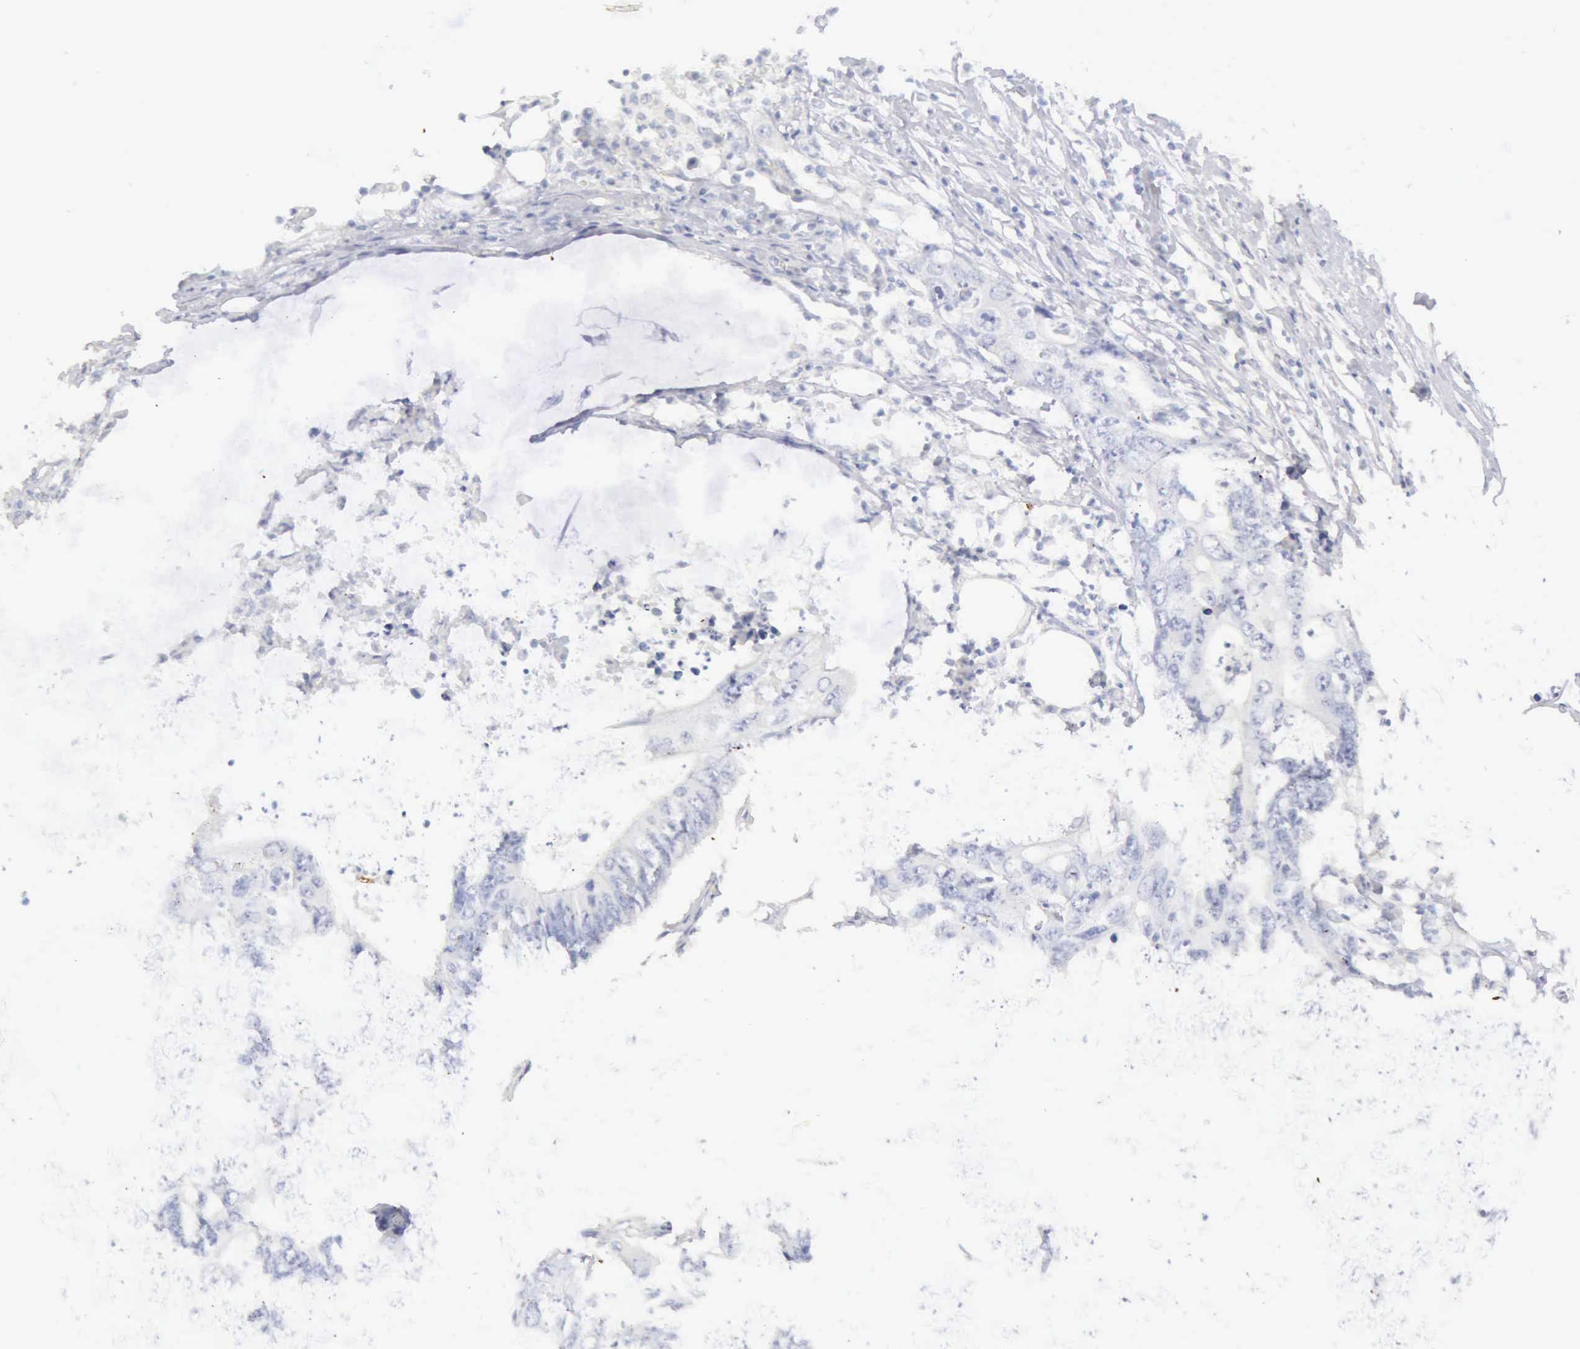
{"staining": {"intensity": "negative", "quantity": "none", "location": "none"}, "tissue": "colorectal cancer", "cell_type": "Tumor cells", "image_type": "cancer", "snomed": [{"axis": "morphology", "description": "Adenocarcinoma, NOS"}, {"axis": "topography", "description": "Colon"}], "caption": "This is an immunohistochemistry (IHC) micrograph of human colorectal cancer (adenocarcinoma). There is no staining in tumor cells.", "gene": "KRT10", "patient": {"sex": "male", "age": 71}}